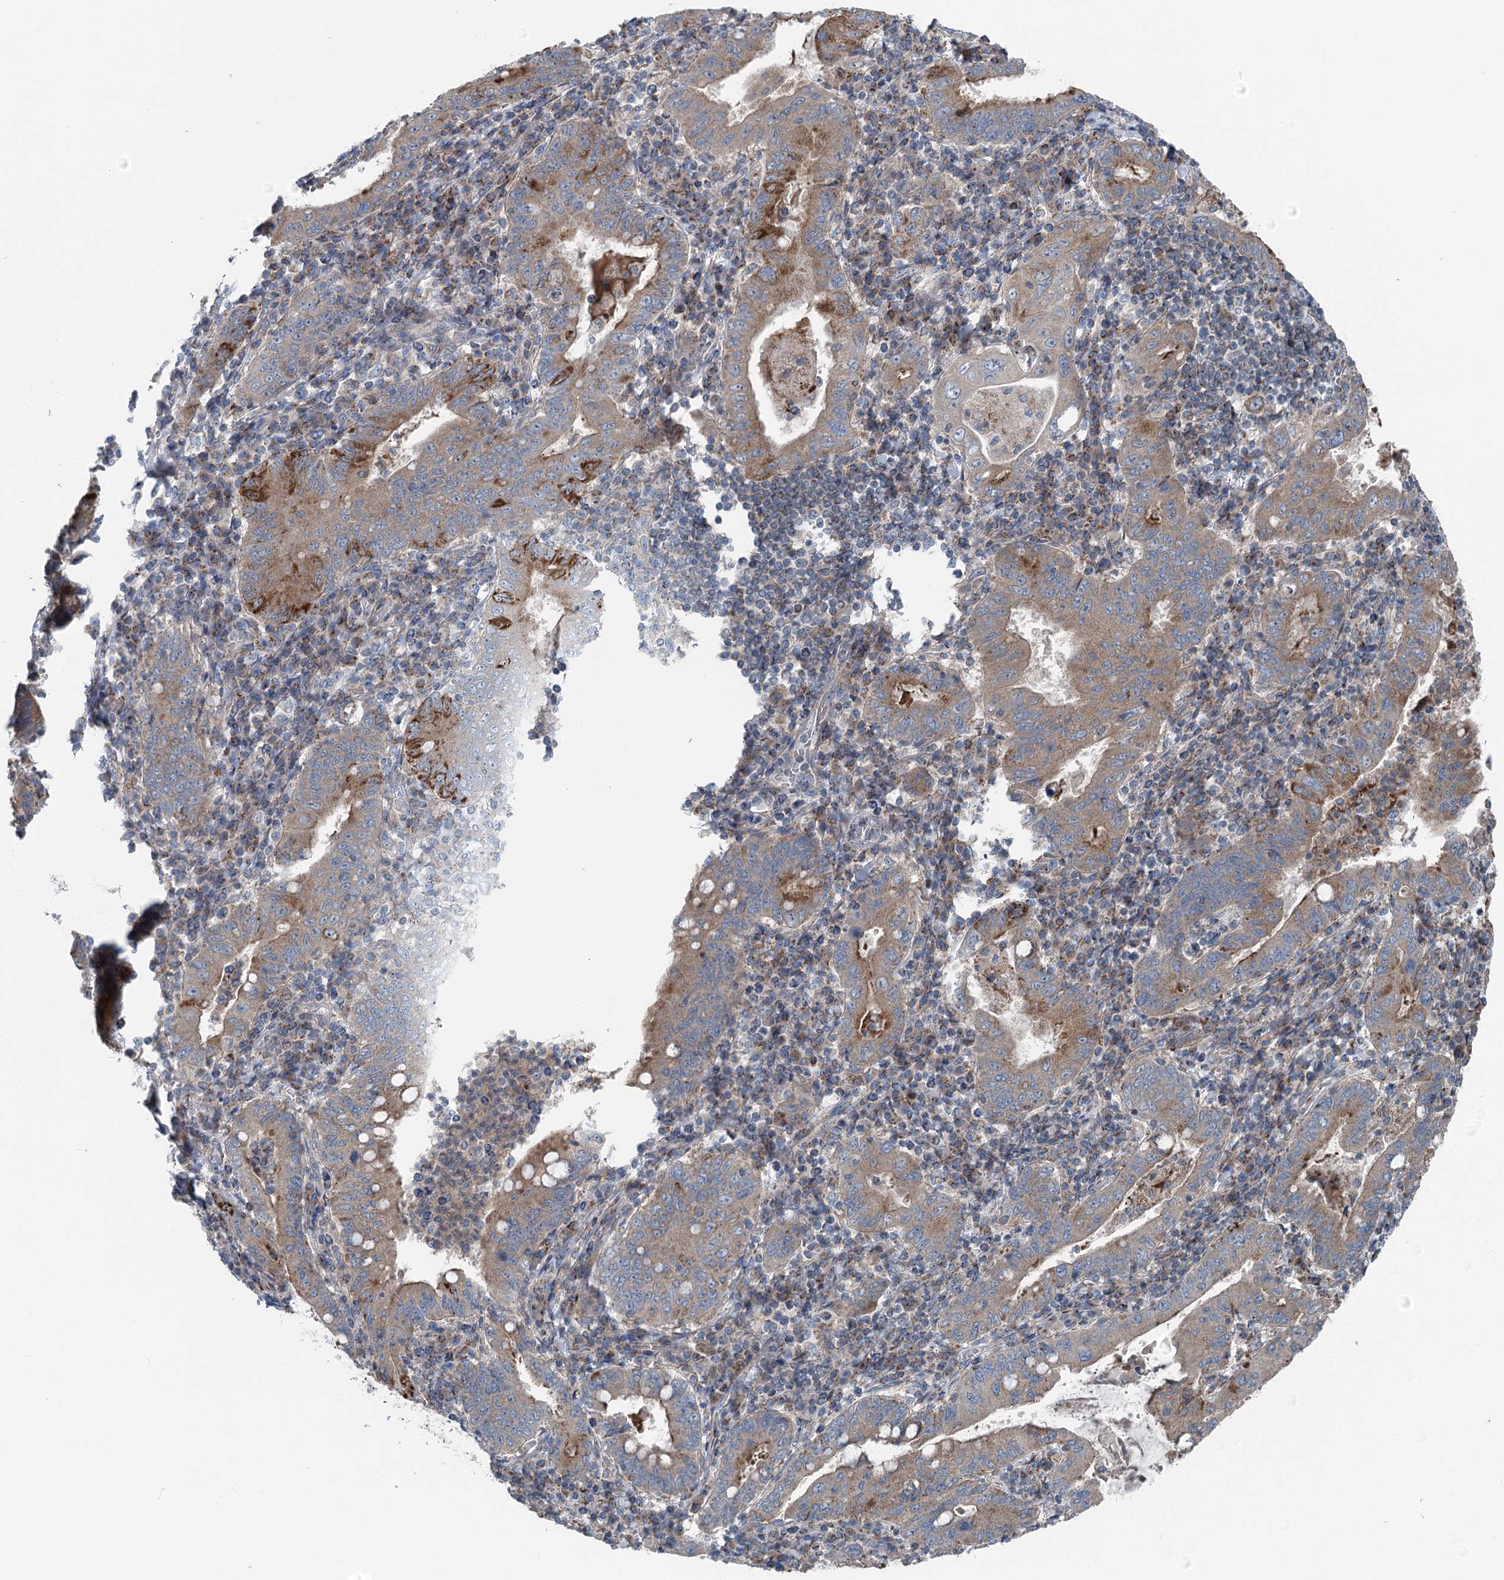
{"staining": {"intensity": "moderate", "quantity": ">75%", "location": "cytoplasmic/membranous"}, "tissue": "stomach cancer", "cell_type": "Tumor cells", "image_type": "cancer", "snomed": [{"axis": "morphology", "description": "Normal tissue, NOS"}, {"axis": "morphology", "description": "Adenocarcinoma, NOS"}, {"axis": "topography", "description": "Esophagus"}, {"axis": "topography", "description": "Stomach, upper"}, {"axis": "topography", "description": "Peripheral nerve tissue"}], "caption": "Moderate cytoplasmic/membranous positivity is seen in about >75% of tumor cells in stomach cancer (adenocarcinoma).", "gene": "MARK2", "patient": {"sex": "male", "age": 62}}